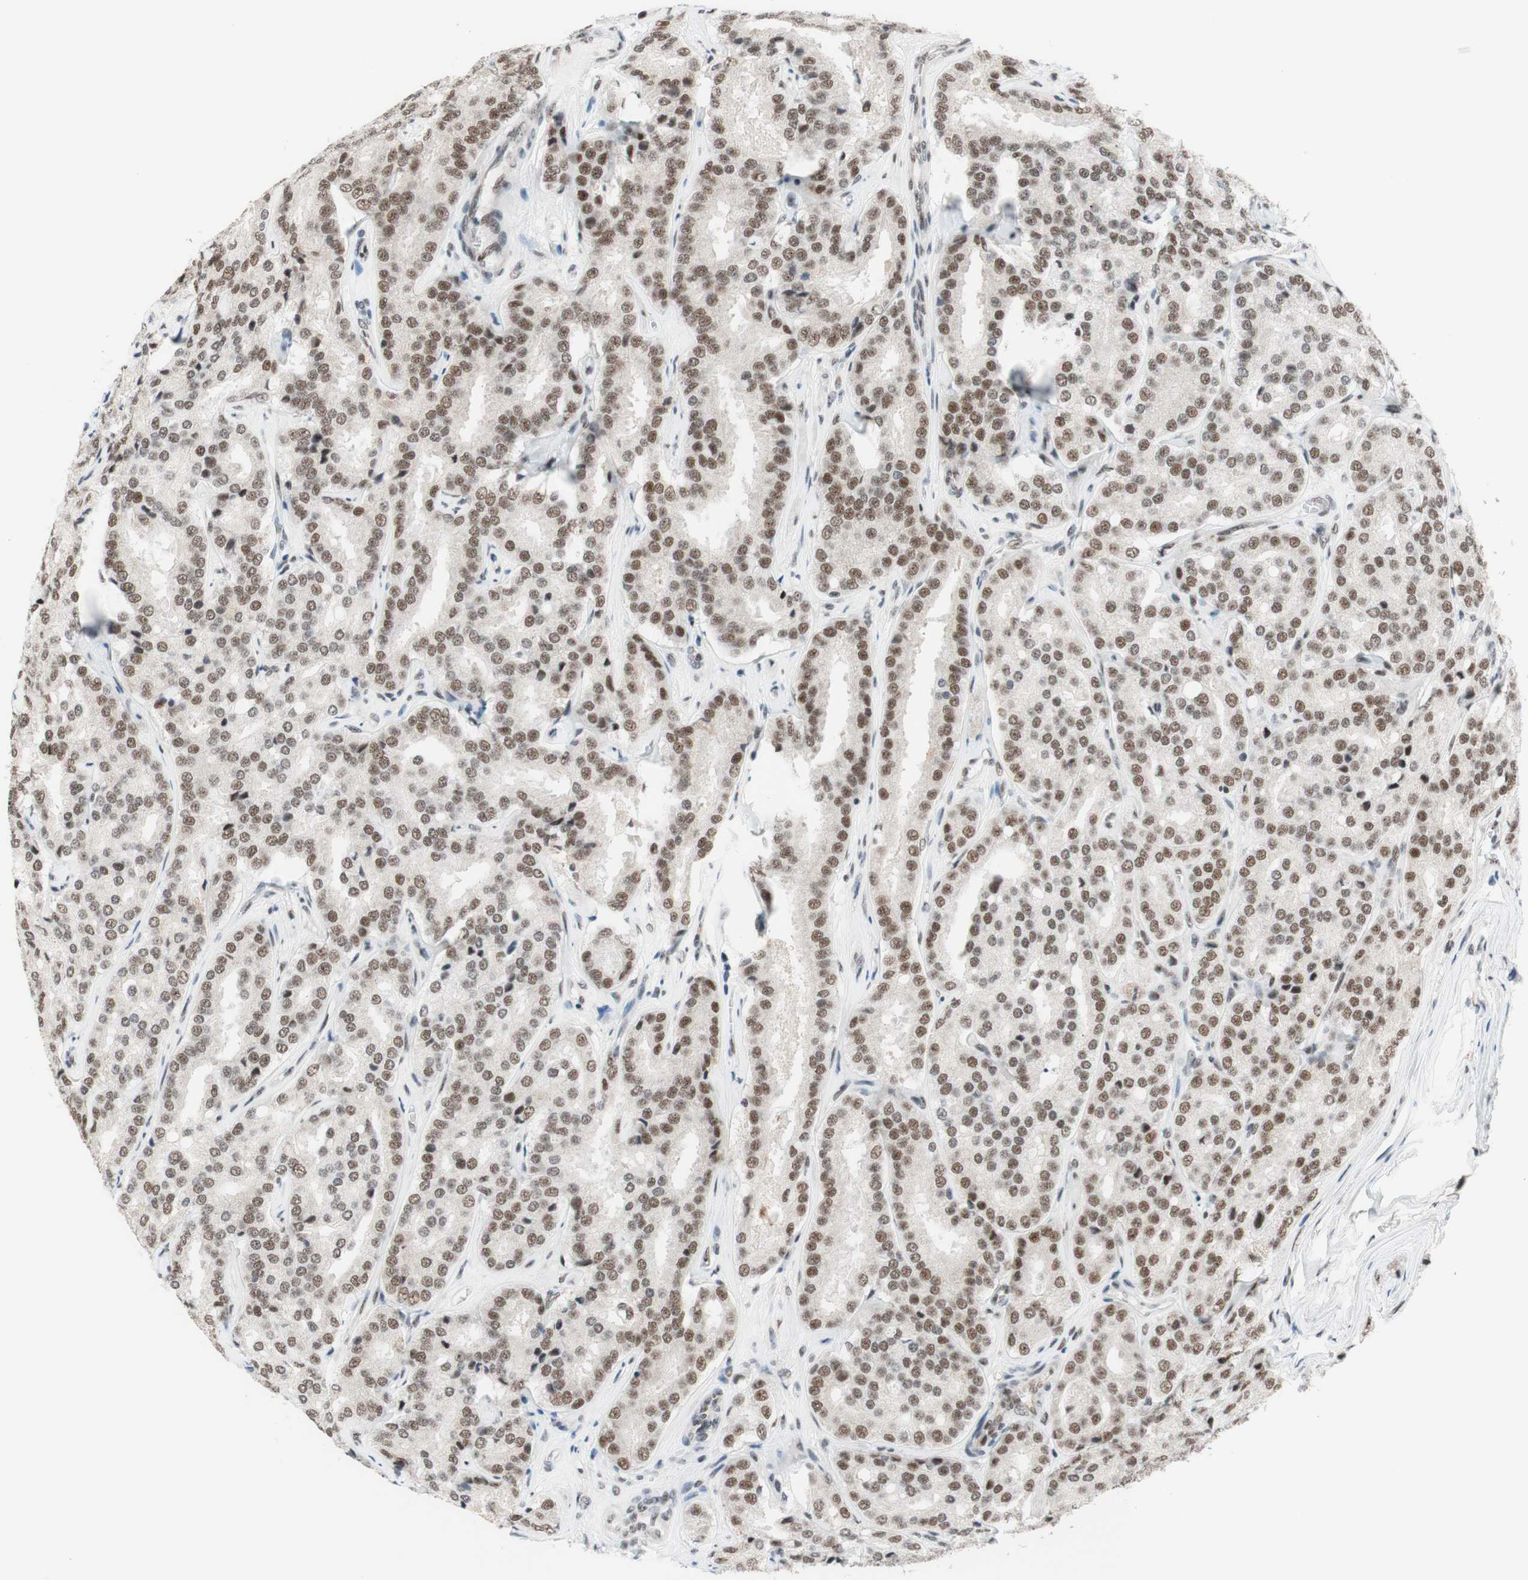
{"staining": {"intensity": "moderate", "quantity": ">75%", "location": "nuclear"}, "tissue": "prostate cancer", "cell_type": "Tumor cells", "image_type": "cancer", "snomed": [{"axis": "morphology", "description": "Adenocarcinoma, High grade"}, {"axis": "topography", "description": "Prostate"}], "caption": "DAB (3,3'-diaminobenzidine) immunohistochemical staining of prostate cancer demonstrates moderate nuclear protein positivity in about >75% of tumor cells.", "gene": "PRPF19", "patient": {"sex": "male", "age": 65}}